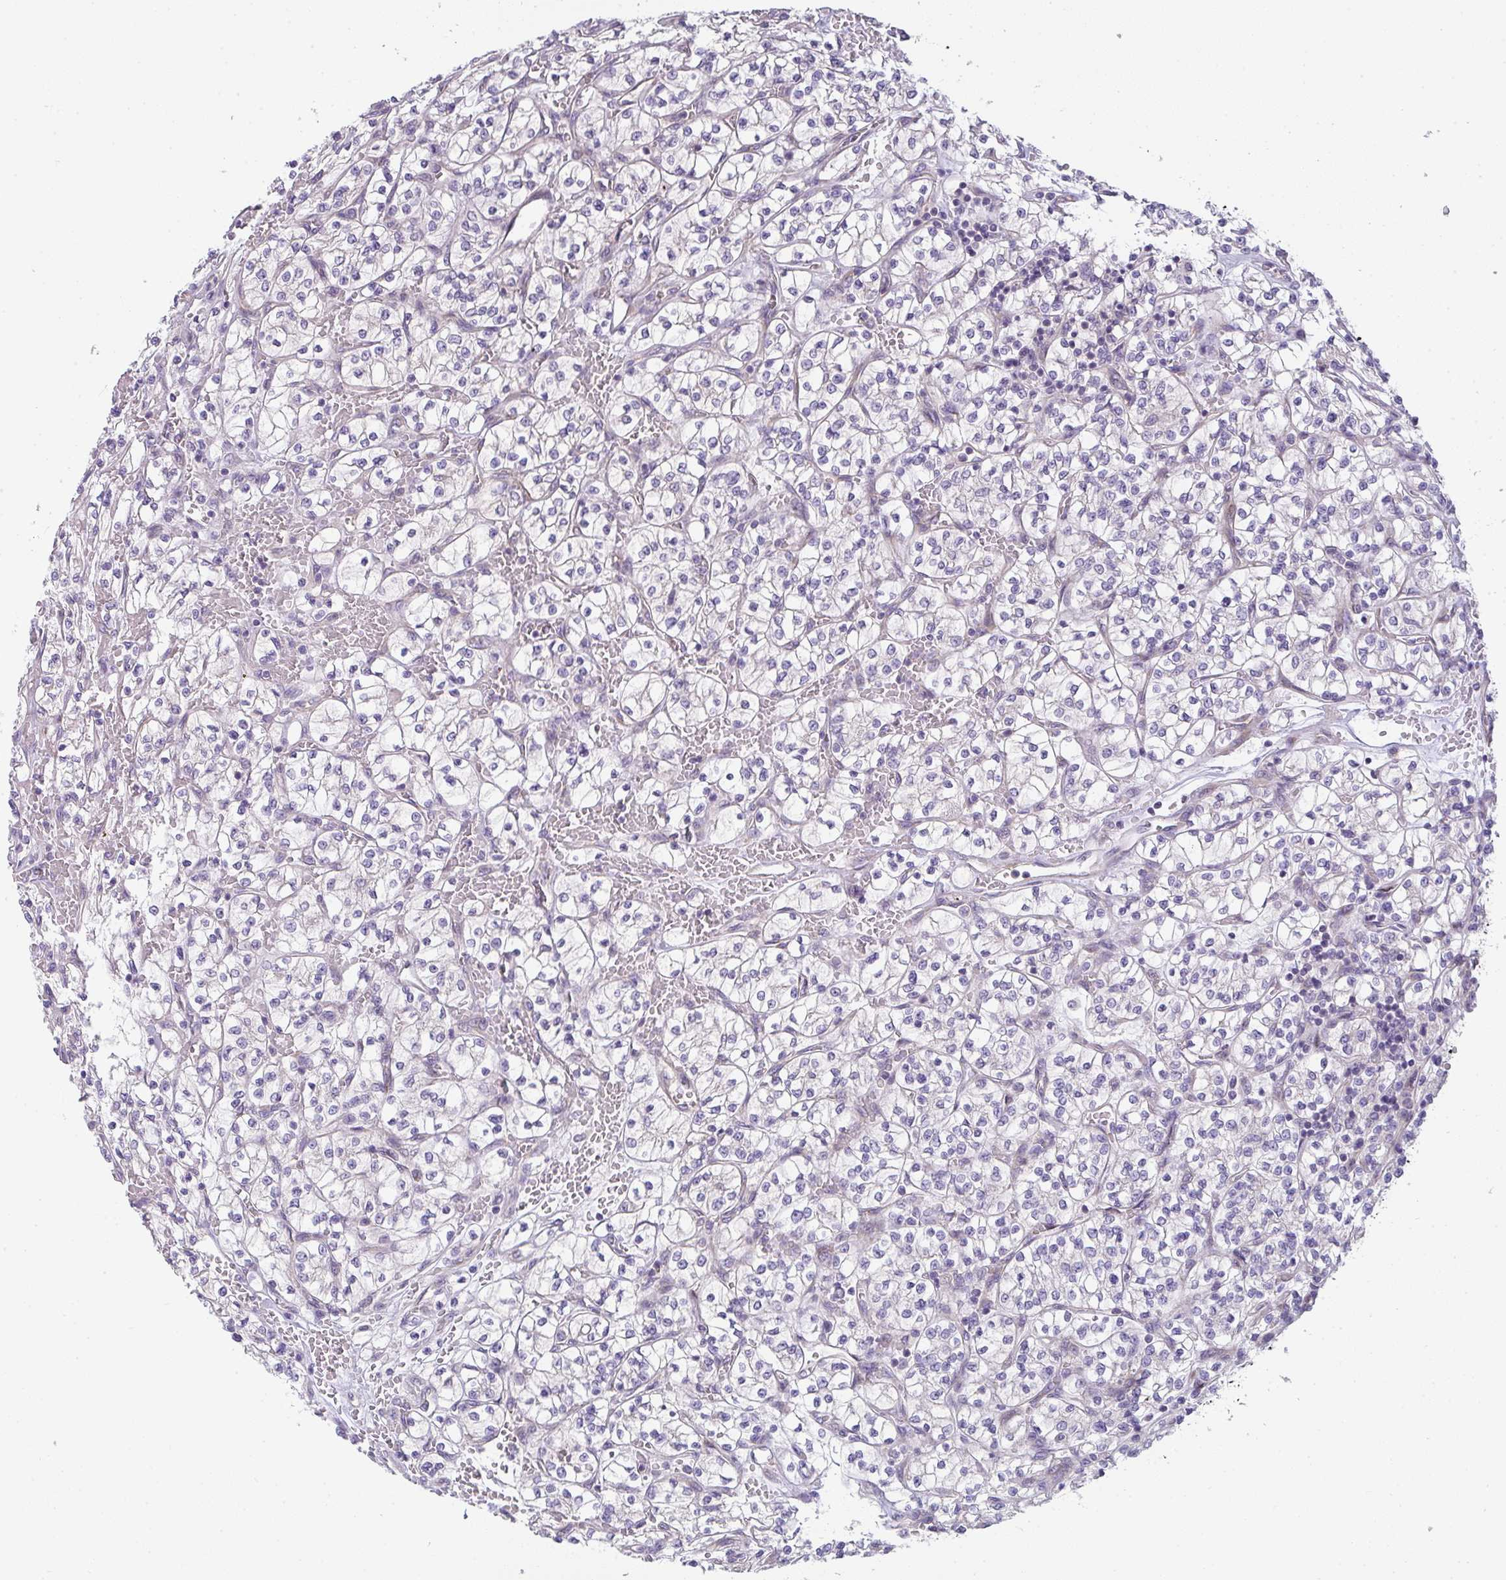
{"staining": {"intensity": "negative", "quantity": "none", "location": "none"}, "tissue": "renal cancer", "cell_type": "Tumor cells", "image_type": "cancer", "snomed": [{"axis": "morphology", "description": "Adenocarcinoma, NOS"}, {"axis": "topography", "description": "Kidney"}], "caption": "The IHC micrograph has no significant positivity in tumor cells of renal cancer tissue.", "gene": "FILIP1", "patient": {"sex": "female", "age": 64}}